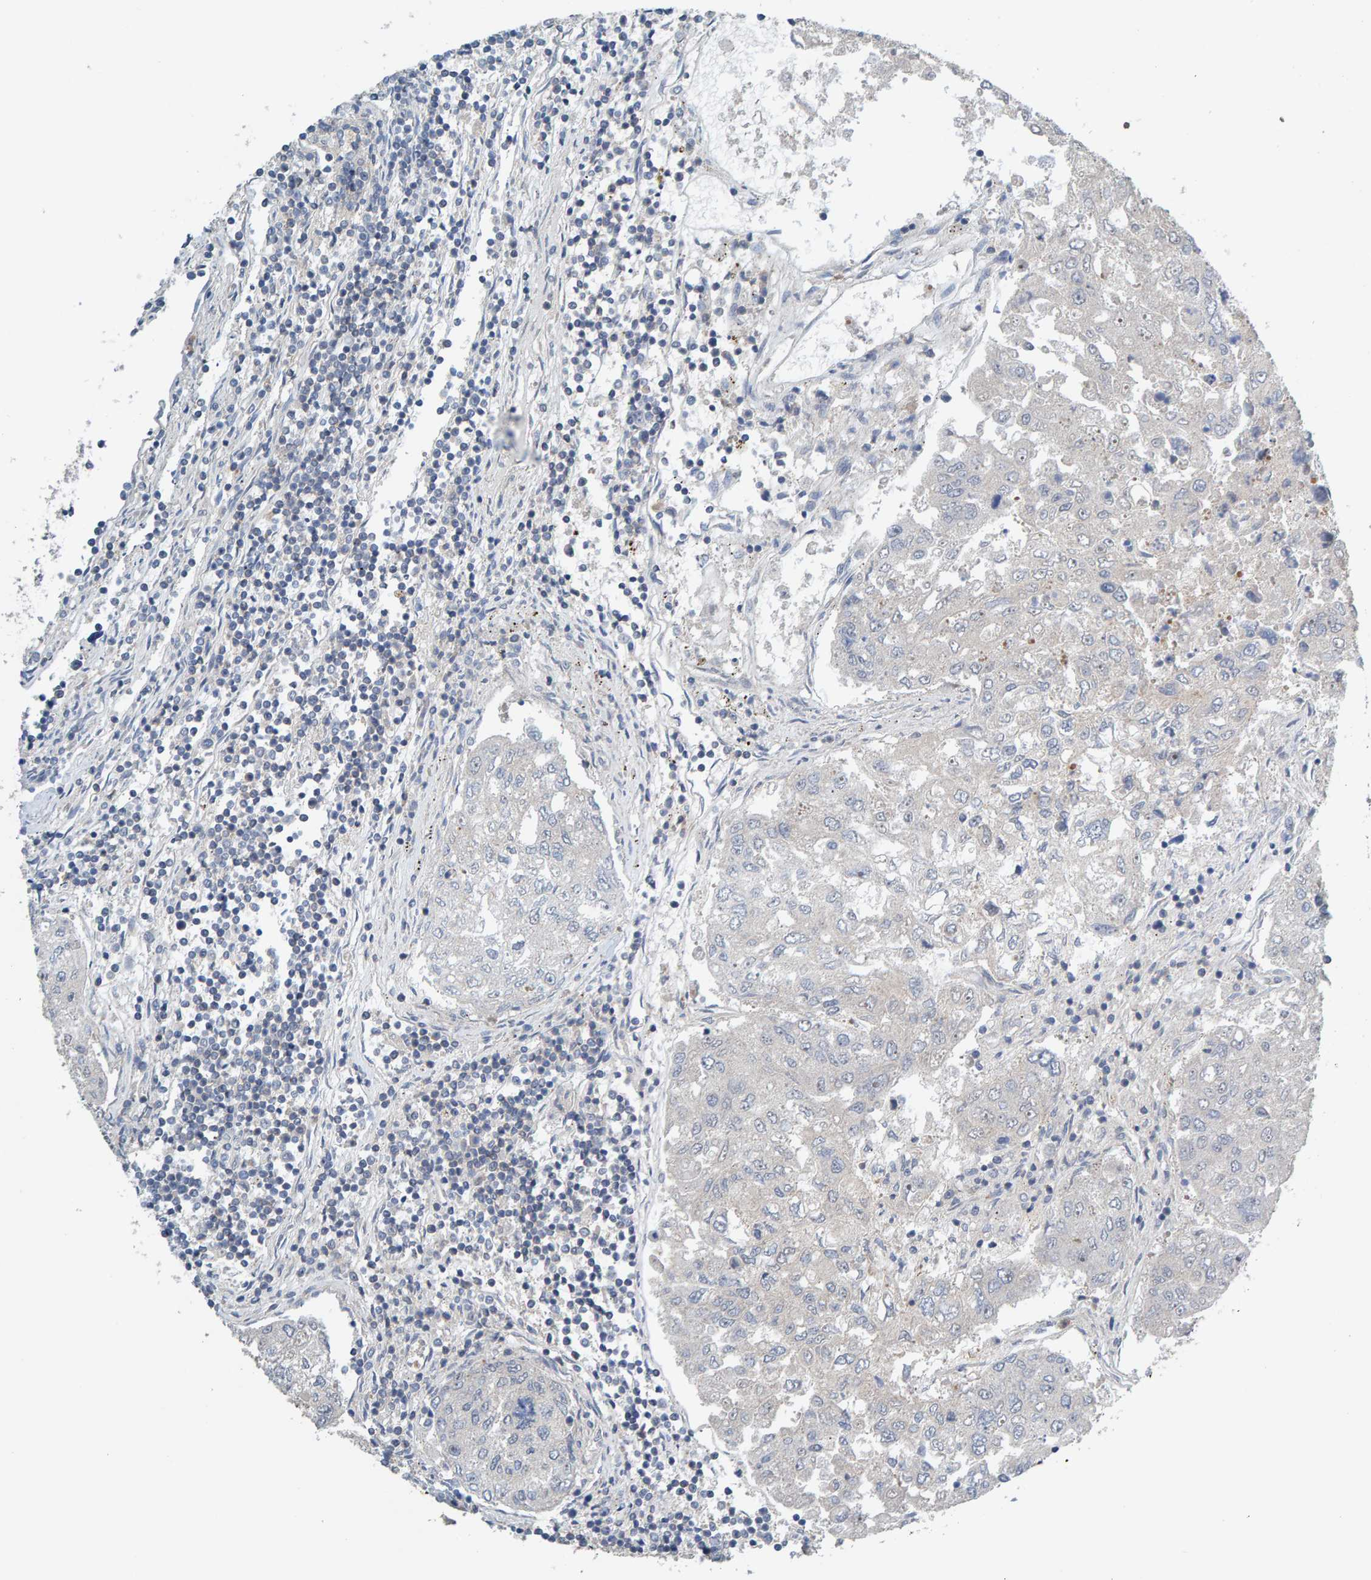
{"staining": {"intensity": "negative", "quantity": "none", "location": "none"}, "tissue": "urothelial cancer", "cell_type": "Tumor cells", "image_type": "cancer", "snomed": [{"axis": "morphology", "description": "Urothelial carcinoma, High grade"}, {"axis": "topography", "description": "Lymph node"}, {"axis": "topography", "description": "Urinary bladder"}], "caption": "Immunohistochemistry (IHC) histopathology image of human high-grade urothelial carcinoma stained for a protein (brown), which shows no expression in tumor cells. Nuclei are stained in blue.", "gene": "CCM2", "patient": {"sex": "male", "age": 51}}